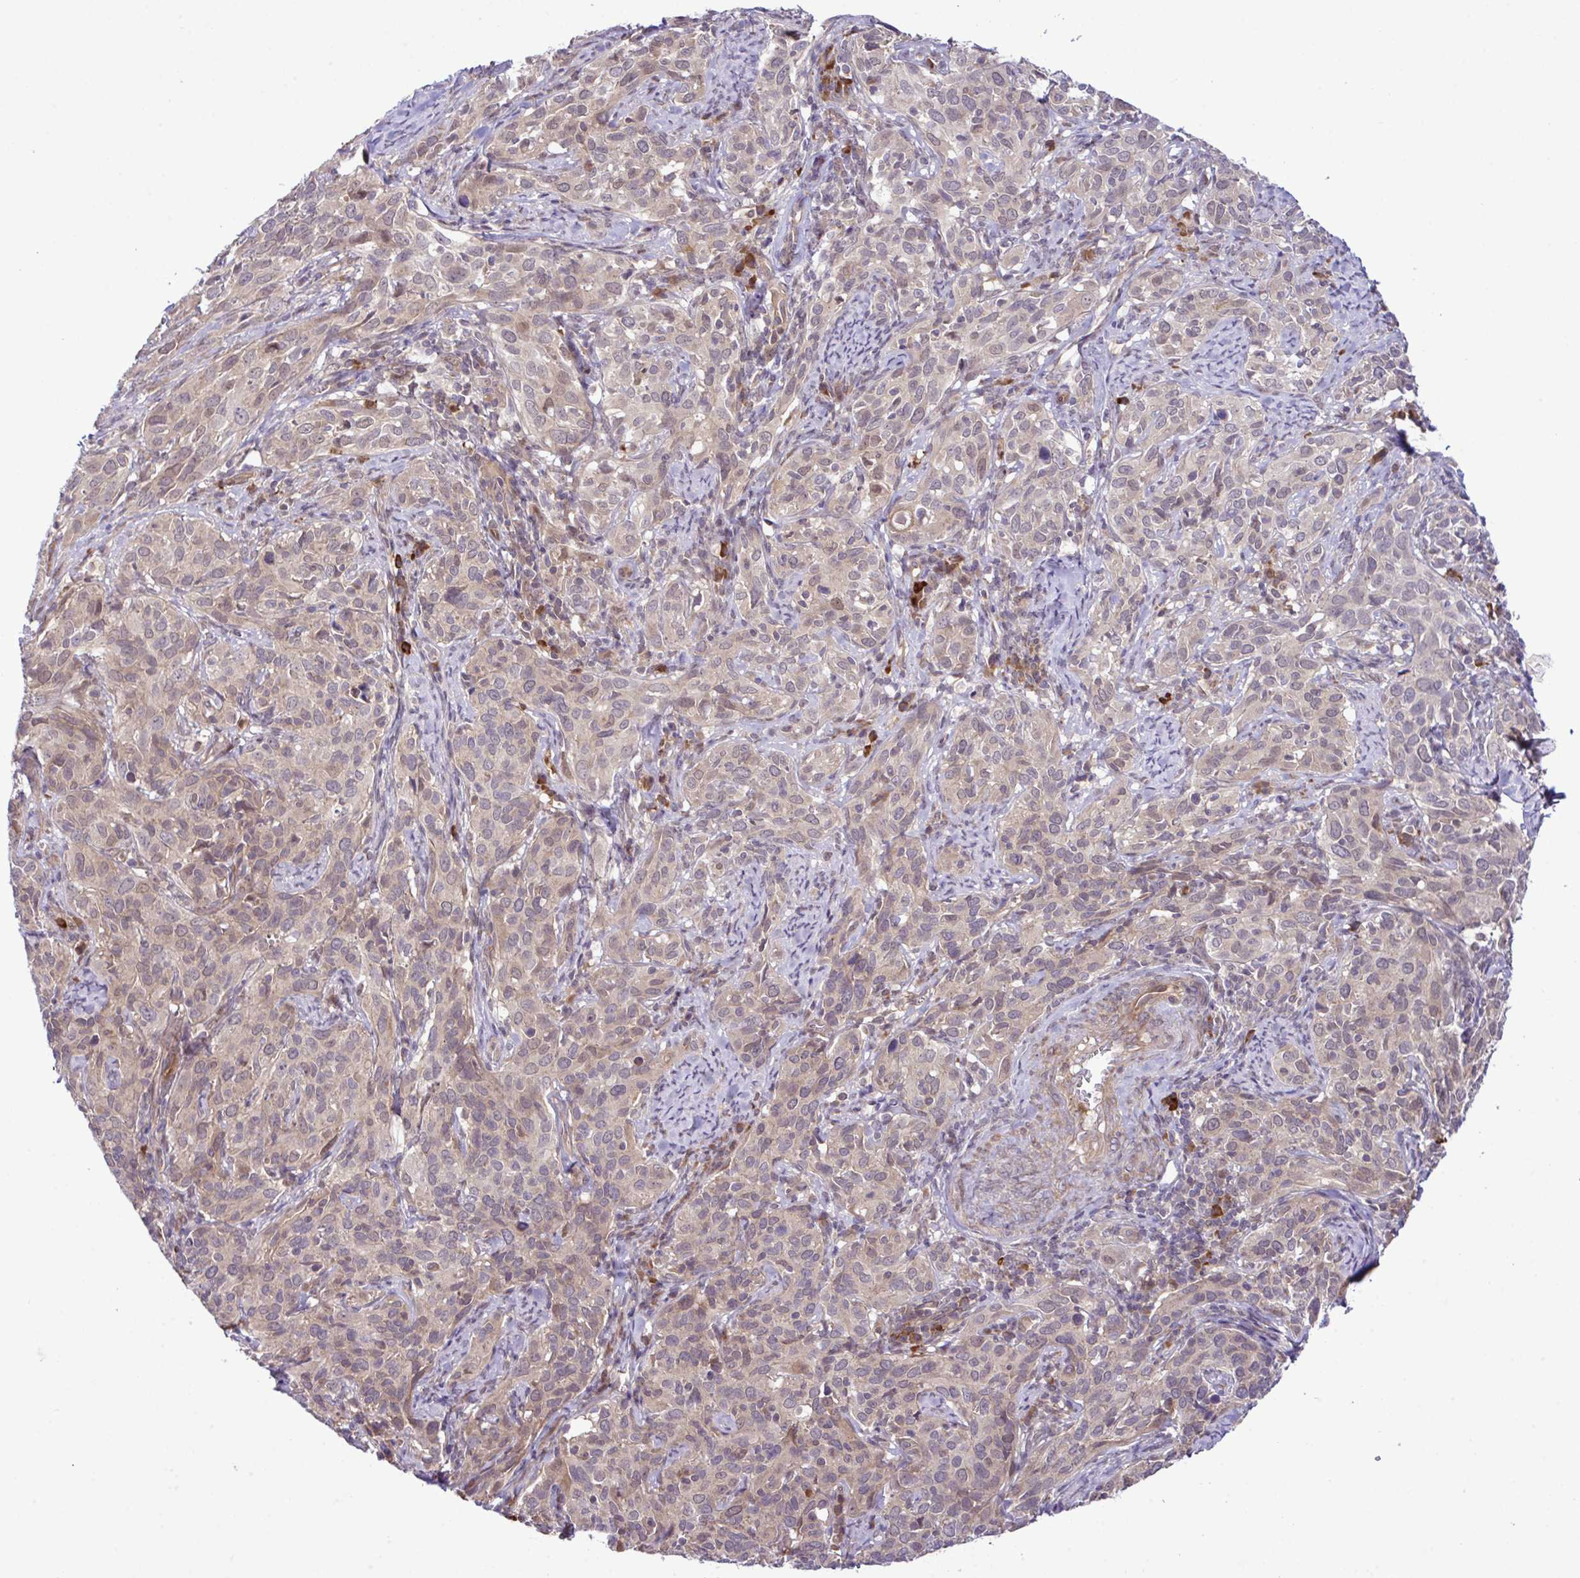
{"staining": {"intensity": "weak", "quantity": "<25%", "location": "cytoplasmic/membranous"}, "tissue": "cervical cancer", "cell_type": "Tumor cells", "image_type": "cancer", "snomed": [{"axis": "morphology", "description": "Squamous cell carcinoma, NOS"}, {"axis": "topography", "description": "Cervix"}], "caption": "A histopathology image of human cervical squamous cell carcinoma is negative for staining in tumor cells.", "gene": "CMPK1", "patient": {"sex": "female", "age": 51}}